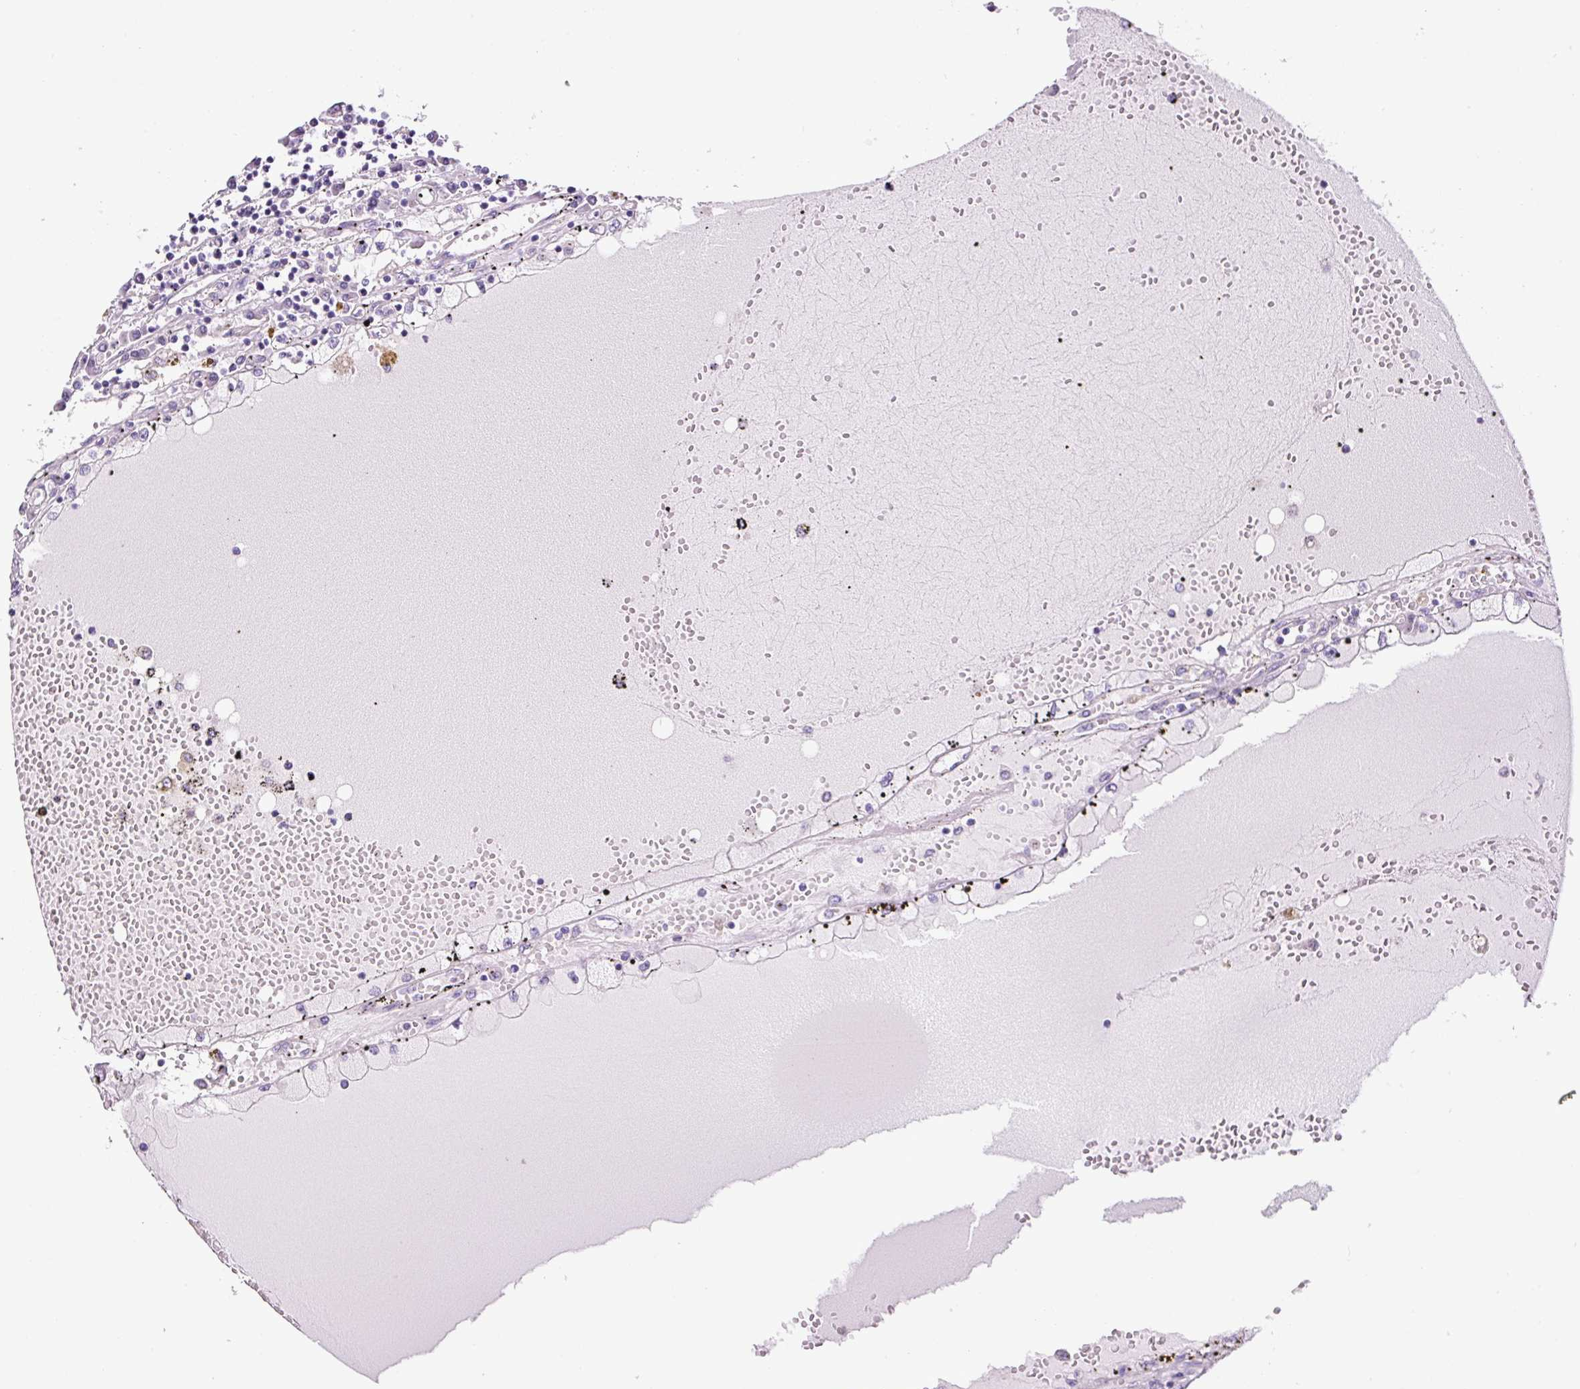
{"staining": {"intensity": "negative", "quantity": "none", "location": "none"}, "tissue": "renal cancer", "cell_type": "Tumor cells", "image_type": "cancer", "snomed": [{"axis": "morphology", "description": "Adenocarcinoma, NOS"}, {"axis": "topography", "description": "Kidney"}], "caption": "This photomicrograph is of adenocarcinoma (renal) stained with immunohistochemistry to label a protein in brown with the nuclei are counter-stained blue. There is no staining in tumor cells.", "gene": "GORASP1", "patient": {"sex": "male", "age": 56}}